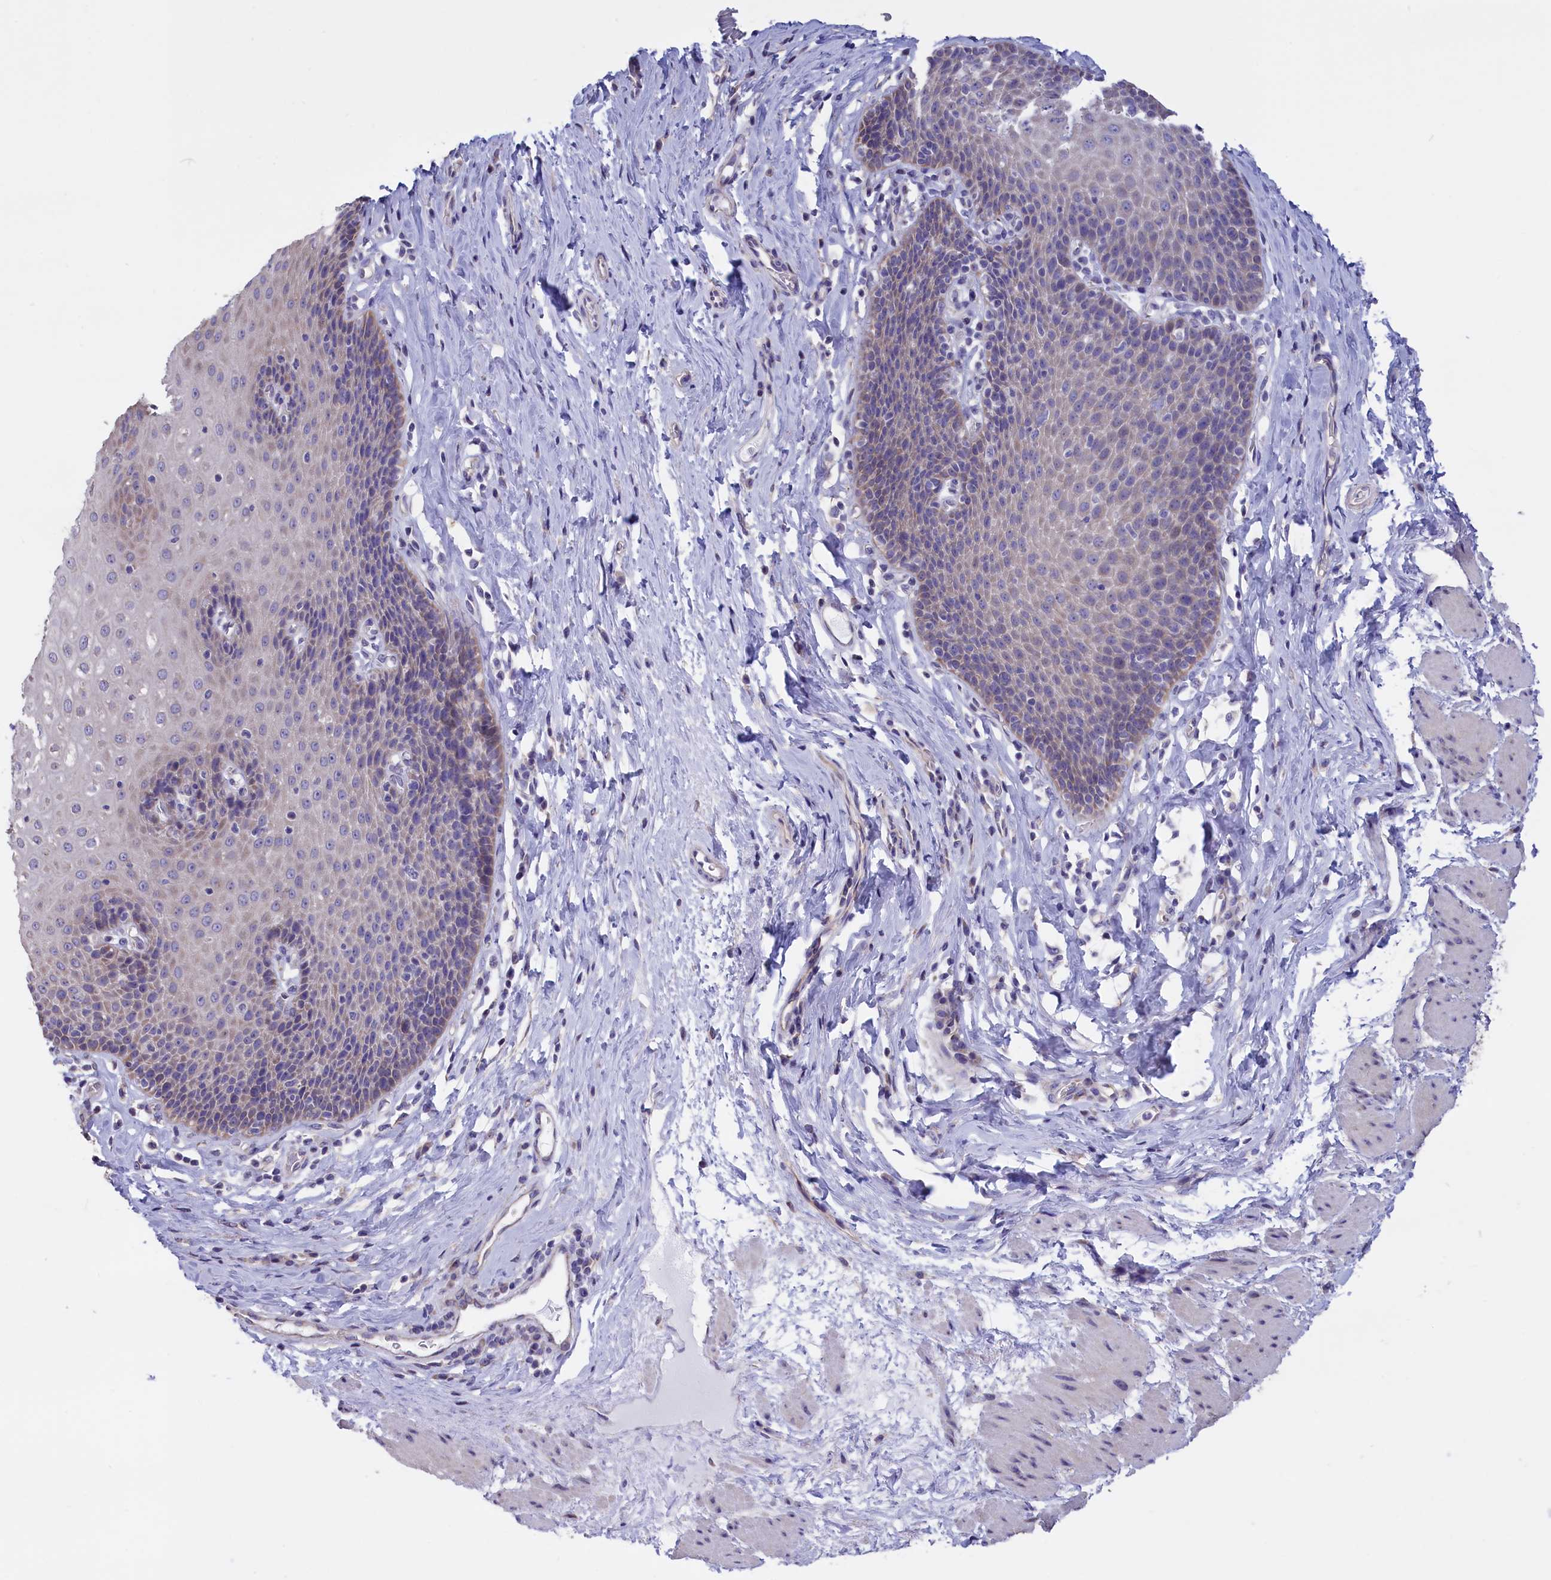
{"staining": {"intensity": "weak", "quantity": "<25%", "location": "cytoplasmic/membranous"}, "tissue": "esophagus", "cell_type": "Squamous epithelial cells", "image_type": "normal", "snomed": [{"axis": "morphology", "description": "Normal tissue, NOS"}, {"axis": "topography", "description": "Esophagus"}], "caption": "Squamous epithelial cells are negative for brown protein staining in normal esophagus. (DAB (3,3'-diaminobenzidine) IHC visualized using brightfield microscopy, high magnification).", "gene": "CYP2U1", "patient": {"sex": "female", "age": 61}}